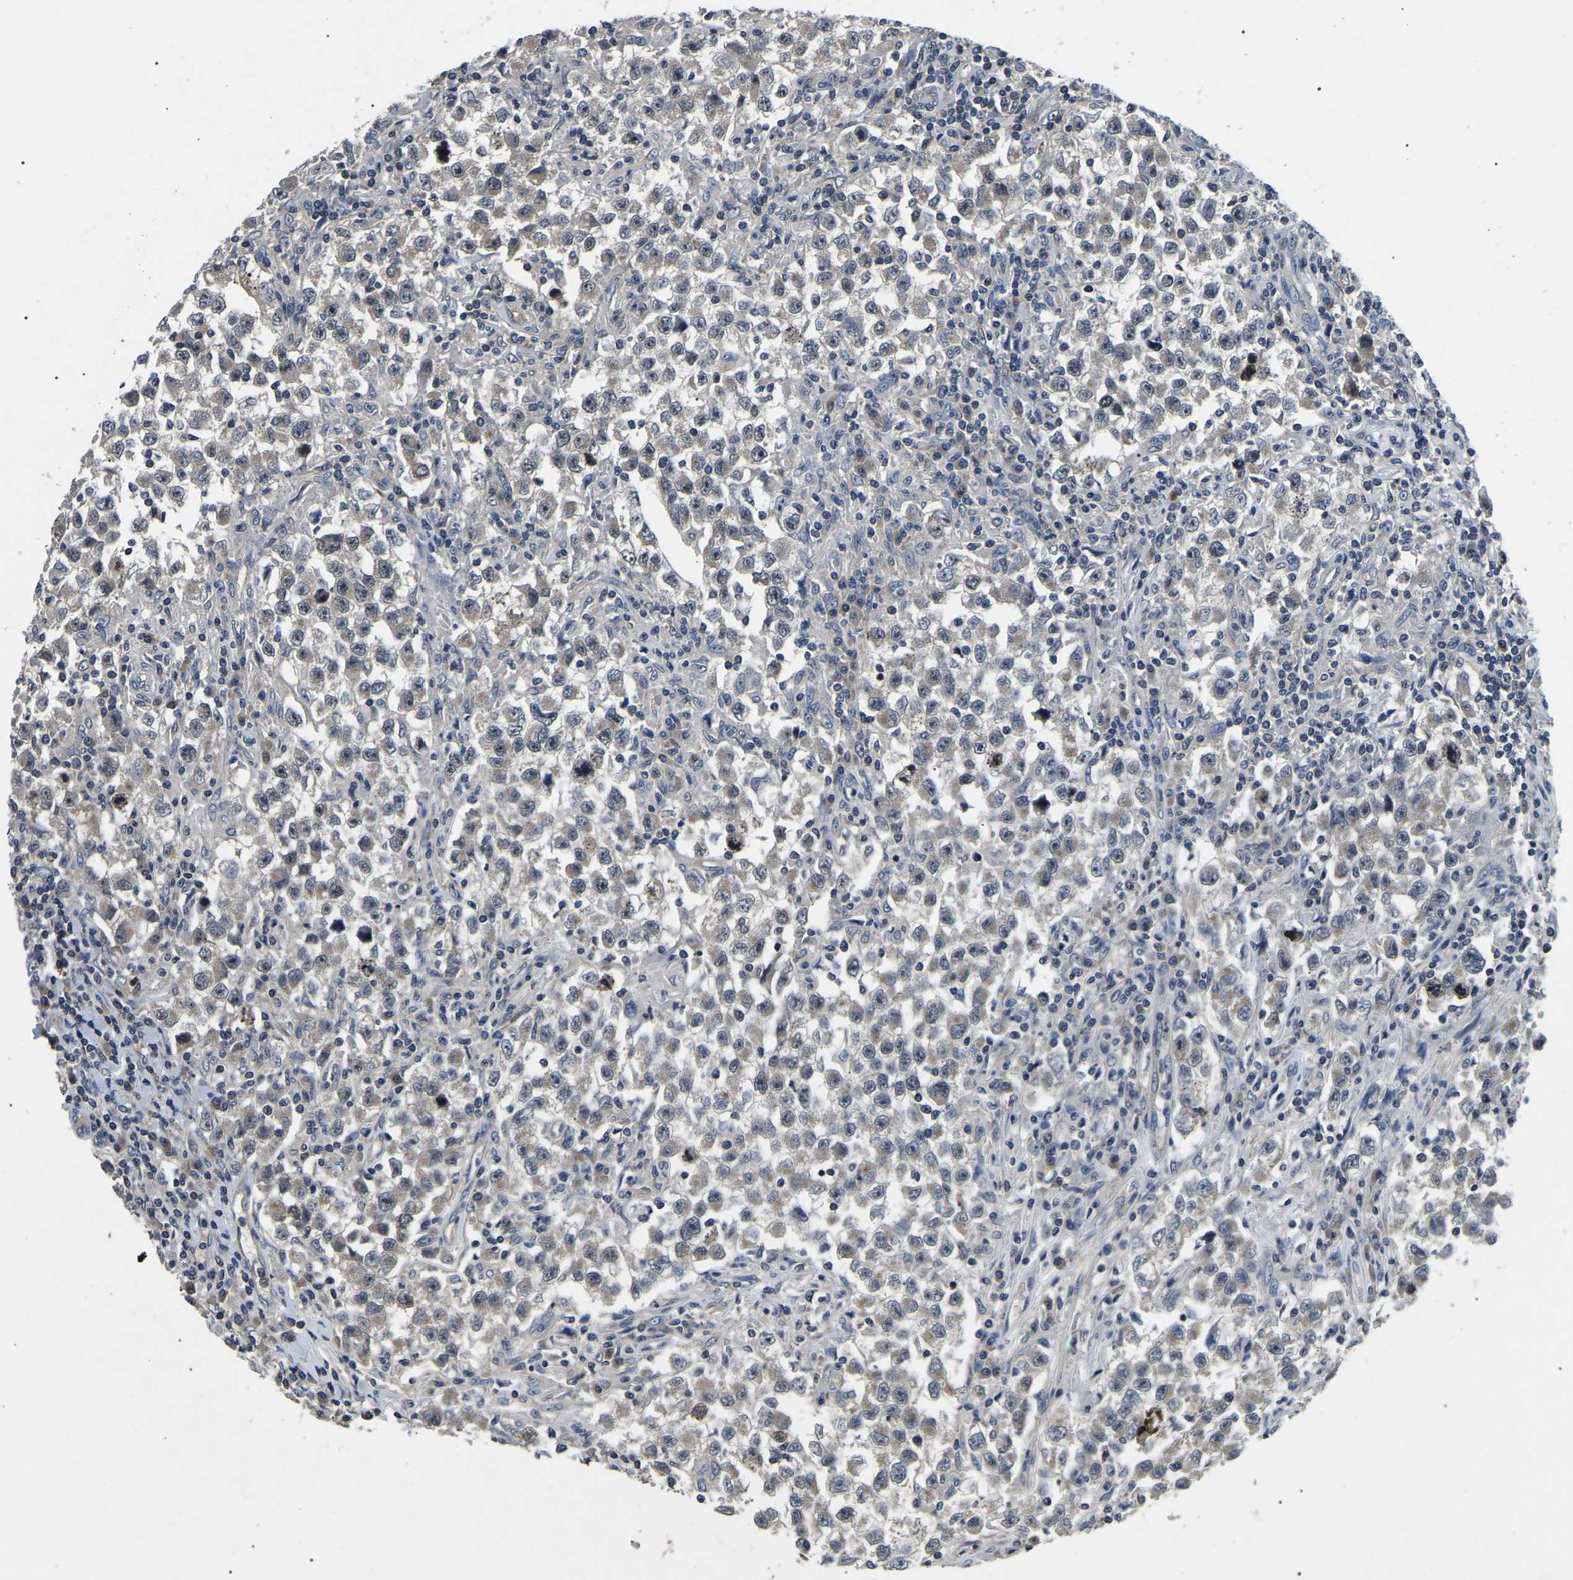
{"staining": {"intensity": "negative", "quantity": "none", "location": "none"}, "tissue": "testis cancer", "cell_type": "Tumor cells", "image_type": "cancer", "snomed": [{"axis": "morphology", "description": "Carcinoma, Embryonal, NOS"}, {"axis": "topography", "description": "Testis"}], "caption": "An image of human testis embryonal carcinoma is negative for staining in tumor cells.", "gene": "RBM28", "patient": {"sex": "male", "age": 21}}